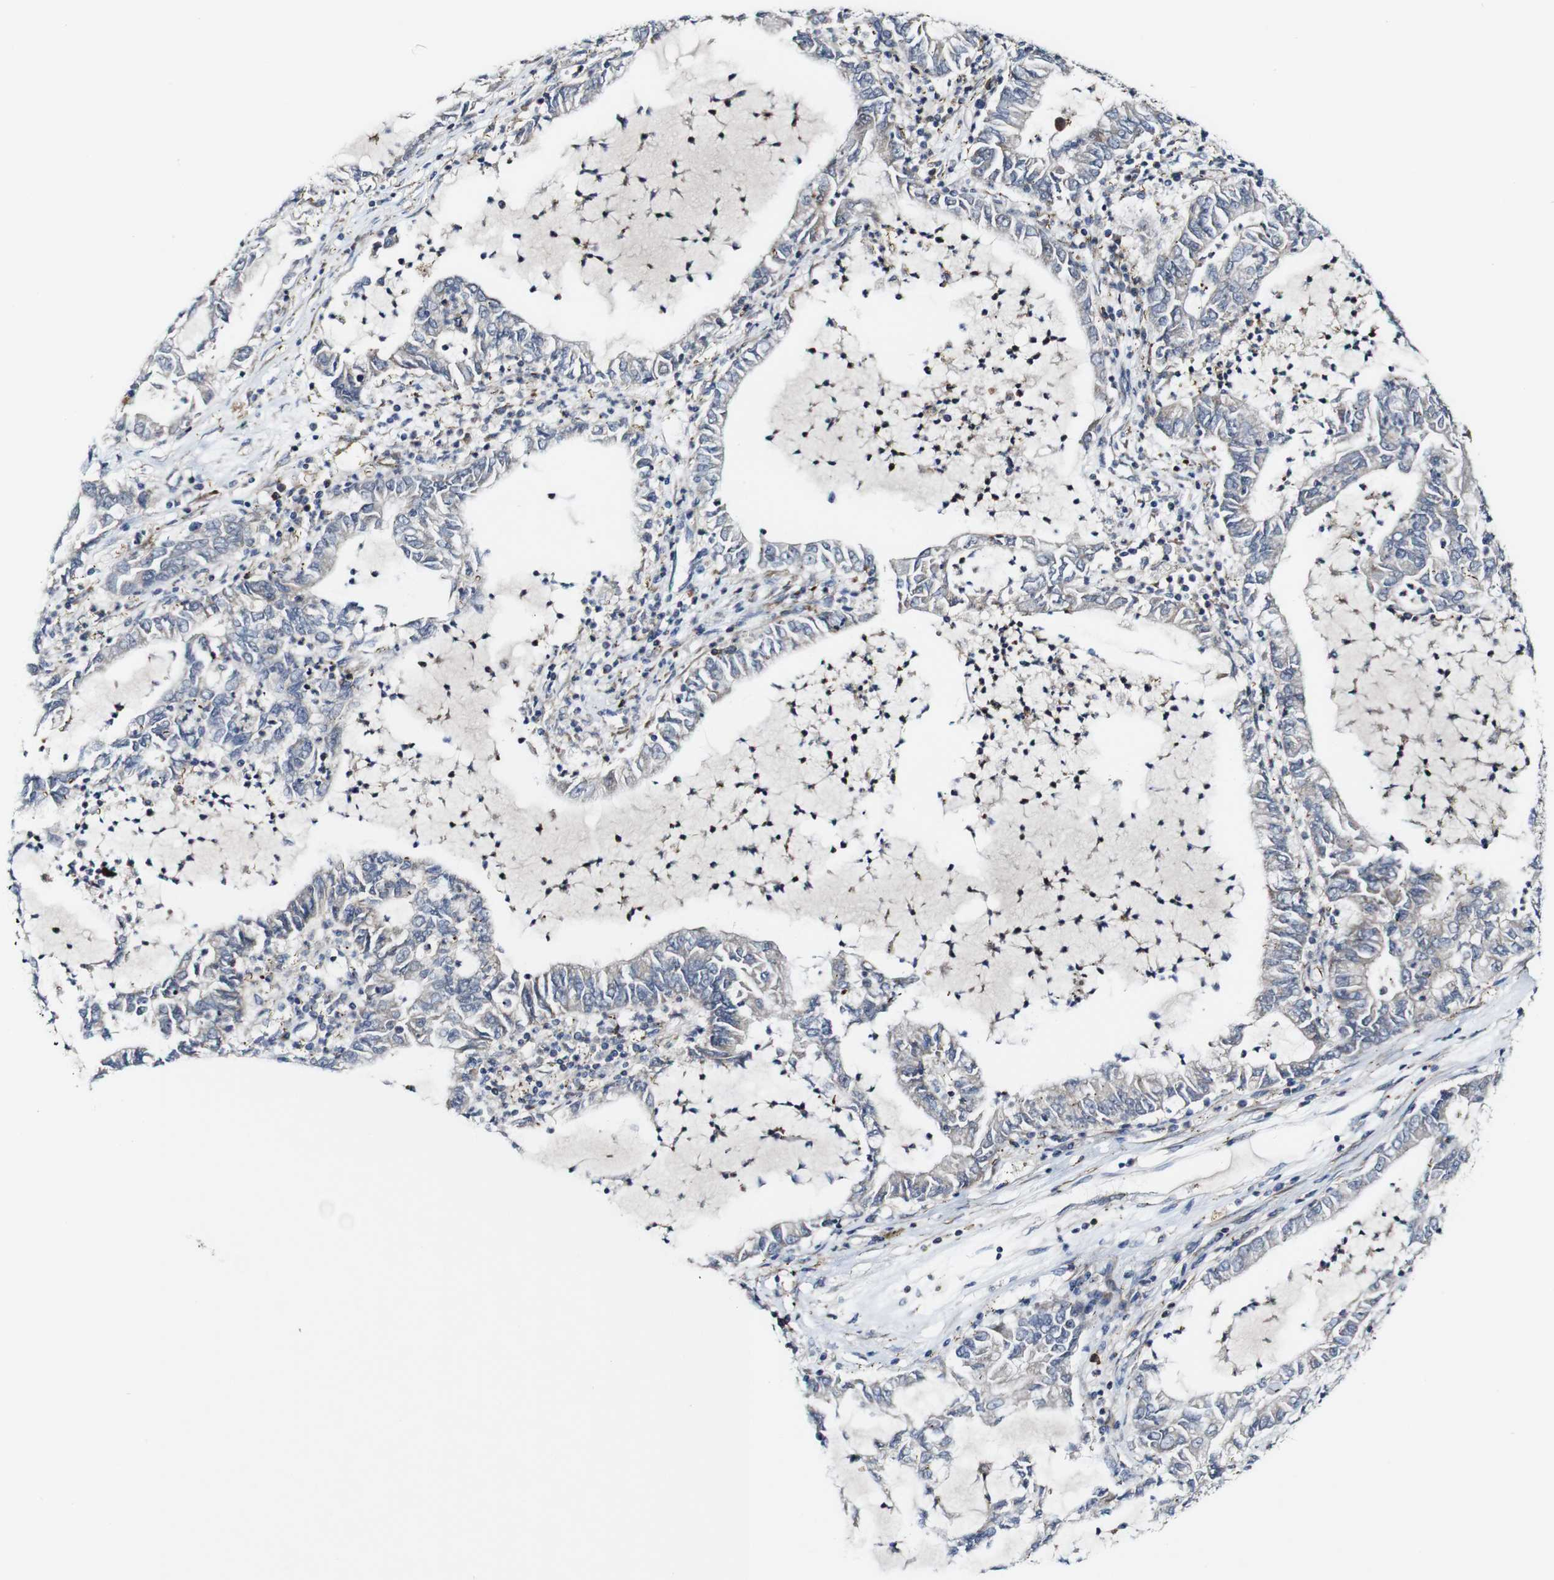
{"staining": {"intensity": "negative", "quantity": "none", "location": "none"}, "tissue": "lung cancer", "cell_type": "Tumor cells", "image_type": "cancer", "snomed": [{"axis": "morphology", "description": "Adenocarcinoma, NOS"}, {"axis": "topography", "description": "Lung"}], "caption": "The image exhibits no significant positivity in tumor cells of adenocarcinoma (lung).", "gene": "JAK2", "patient": {"sex": "female", "age": 51}}